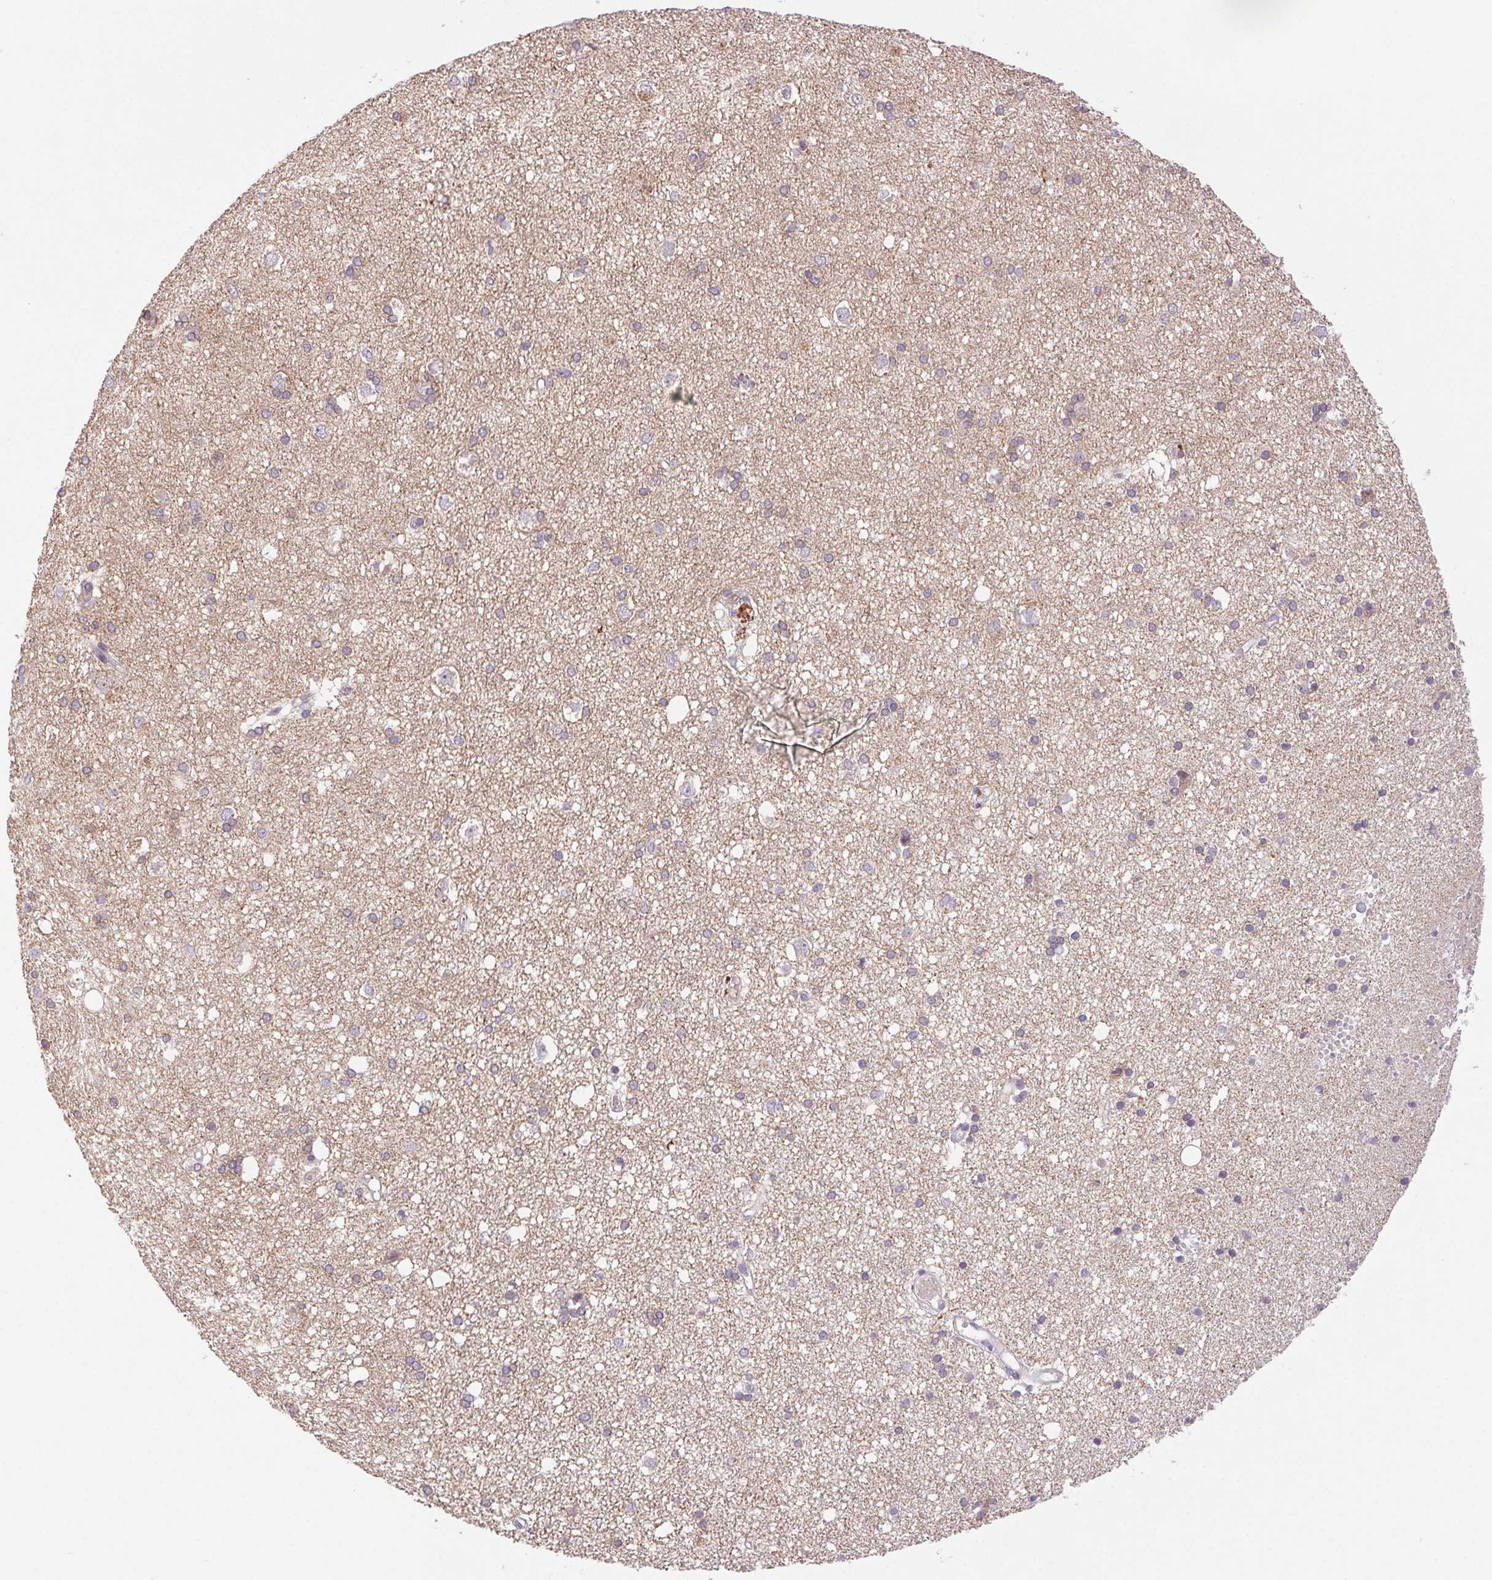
{"staining": {"intensity": "weak", "quantity": "25%-75%", "location": "cytoplasmic/membranous"}, "tissue": "cerebral cortex", "cell_type": "Endothelial cells", "image_type": "normal", "snomed": [{"axis": "morphology", "description": "Normal tissue, NOS"}, {"axis": "morphology", "description": "Glioma, malignant, High grade"}, {"axis": "topography", "description": "Cerebral cortex"}], "caption": "Weak cytoplasmic/membranous expression for a protein is present in approximately 25%-75% of endothelial cells of benign cerebral cortex using immunohistochemistry.", "gene": "LRRTM1", "patient": {"sex": "male", "age": 71}}